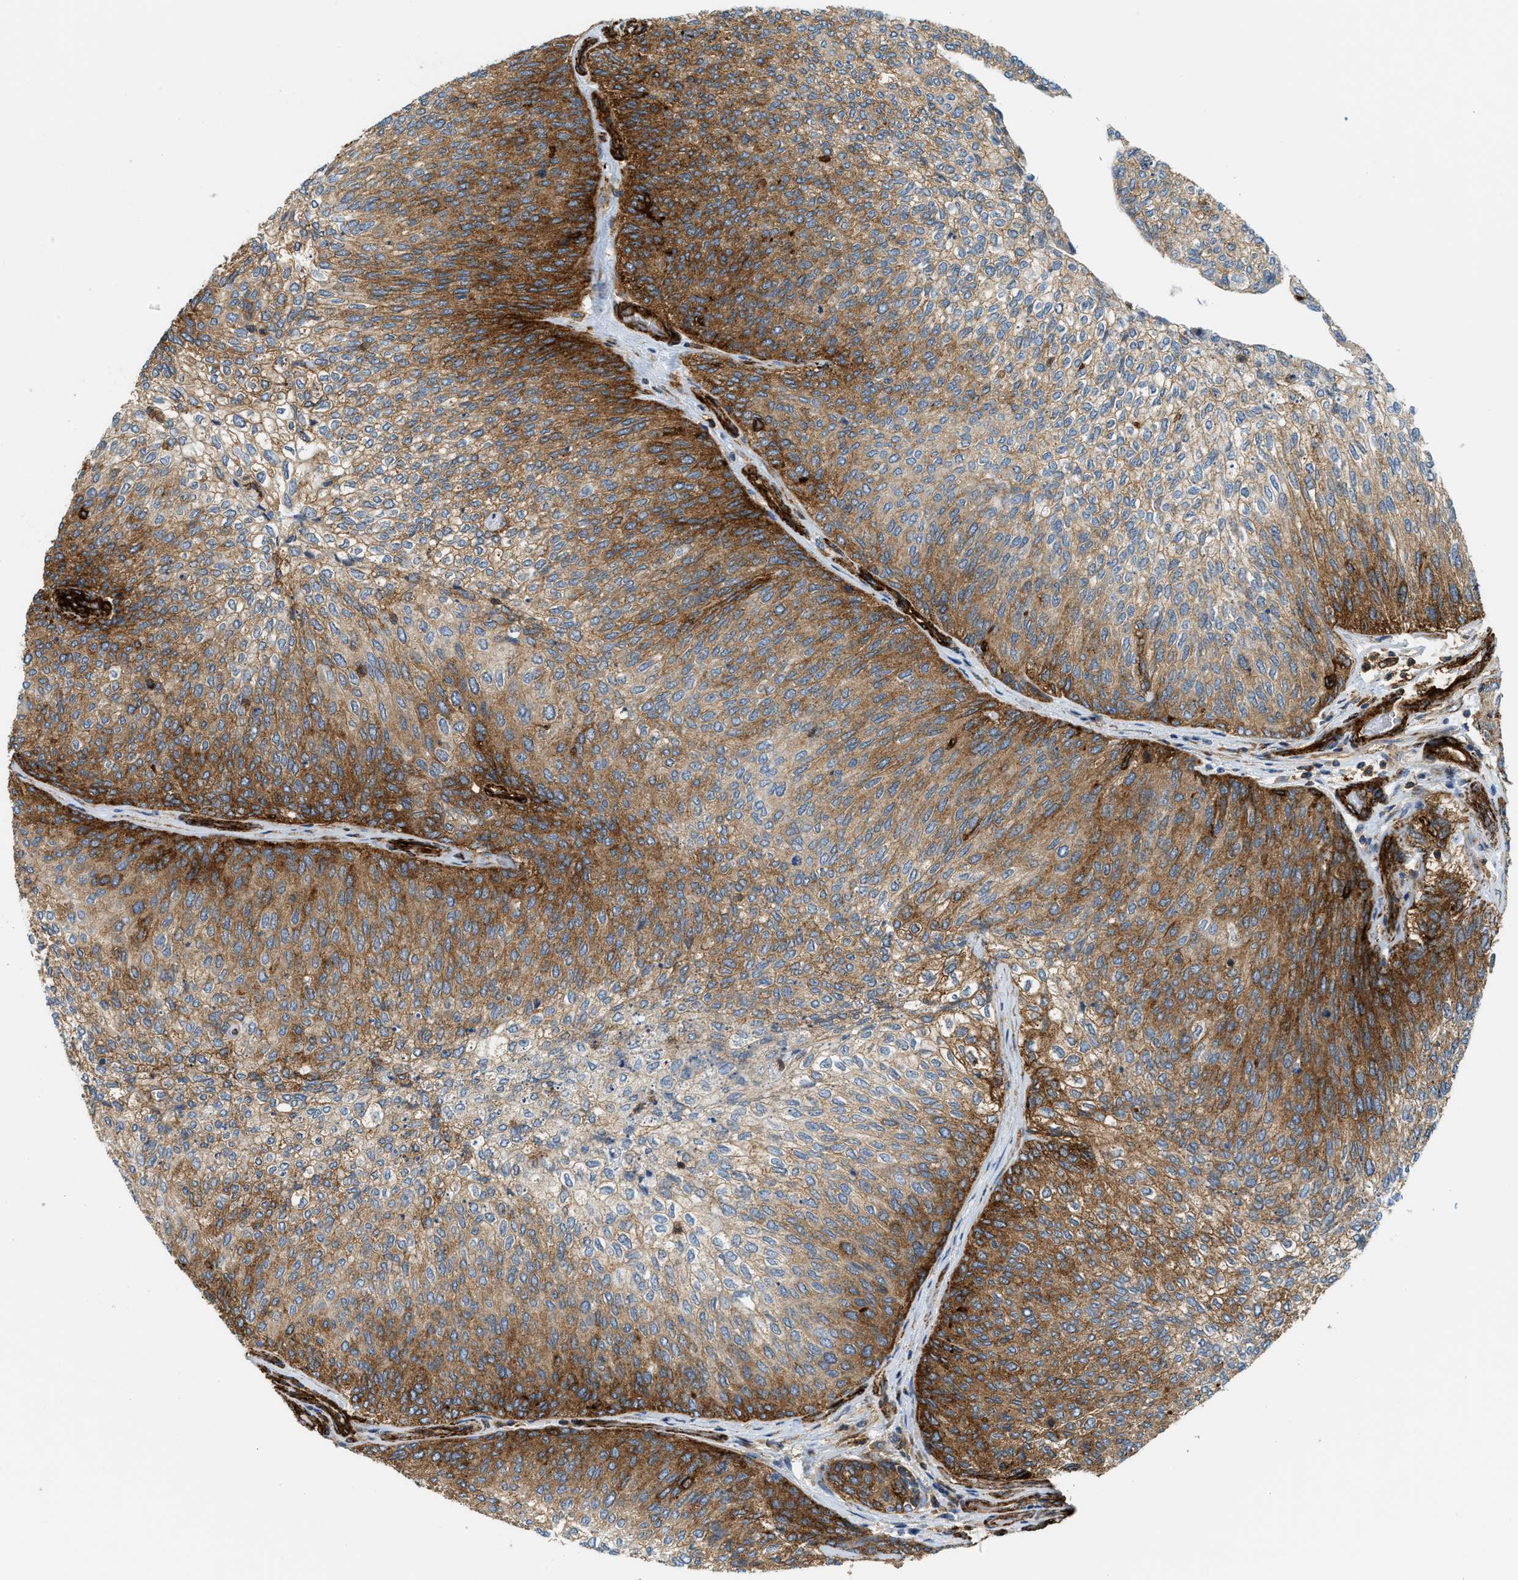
{"staining": {"intensity": "moderate", "quantity": ">75%", "location": "cytoplasmic/membranous"}, "tissue": "urothelial cancer", "cell_type": "Tumor cells", "image_type": "cancer", "snomed": [{"axis": "morphology", "description": "Urothelial carcinoma, Low grade"}, {"axis": "topography", "description": "Urinary bladder"}], "caption": "The immunohistochemical stain shows moderate cytoplasmic/membranous expression in tumor cells of urothelial cancer tissue. Nuclei are stained in blue.", "gene": "HIP1", "patient": {"sex": "female", "age": 79}}